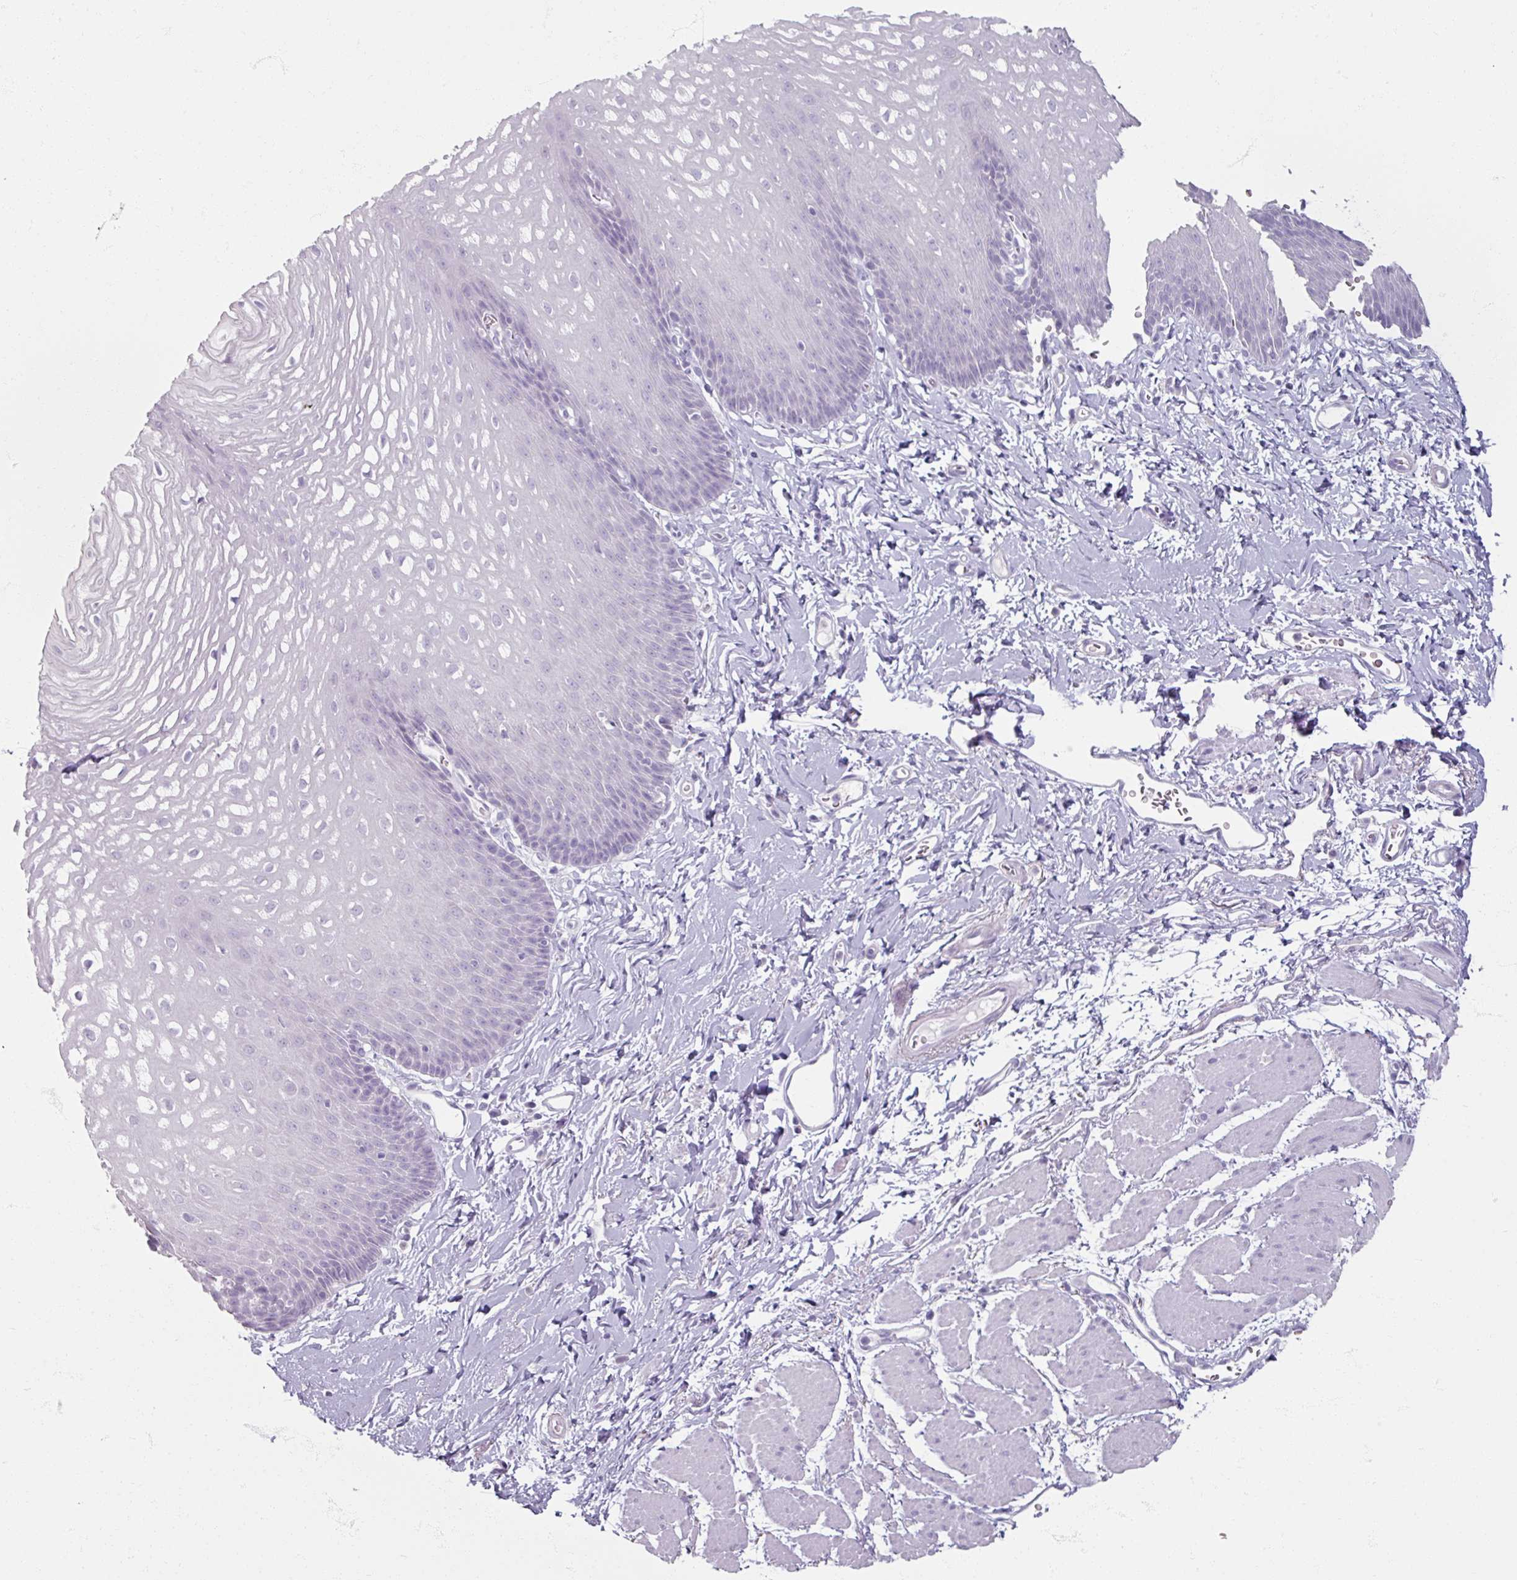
{"staining": {"intensity": "negative", "quantity": "none", "location": "none"}, "tissue": "esophagus", "cell_type": "Squamous epithelial cells", "image_type": "normal", "snomed": [{"axis": "morphology", "description": "Normal tissue, NOS"}, {"axis": "topography", "description": "Esophagus"}], "caption": "DAB immunohistochemical staining of benign human esophagus demonstrates no significant staining in squamous epithelial cells. The staining is performed using DAB brown chromogen with nuclei counter-stained in using hematoxylin.", "gene": "TG", "patient": {"sex": "male", "age": 70}}